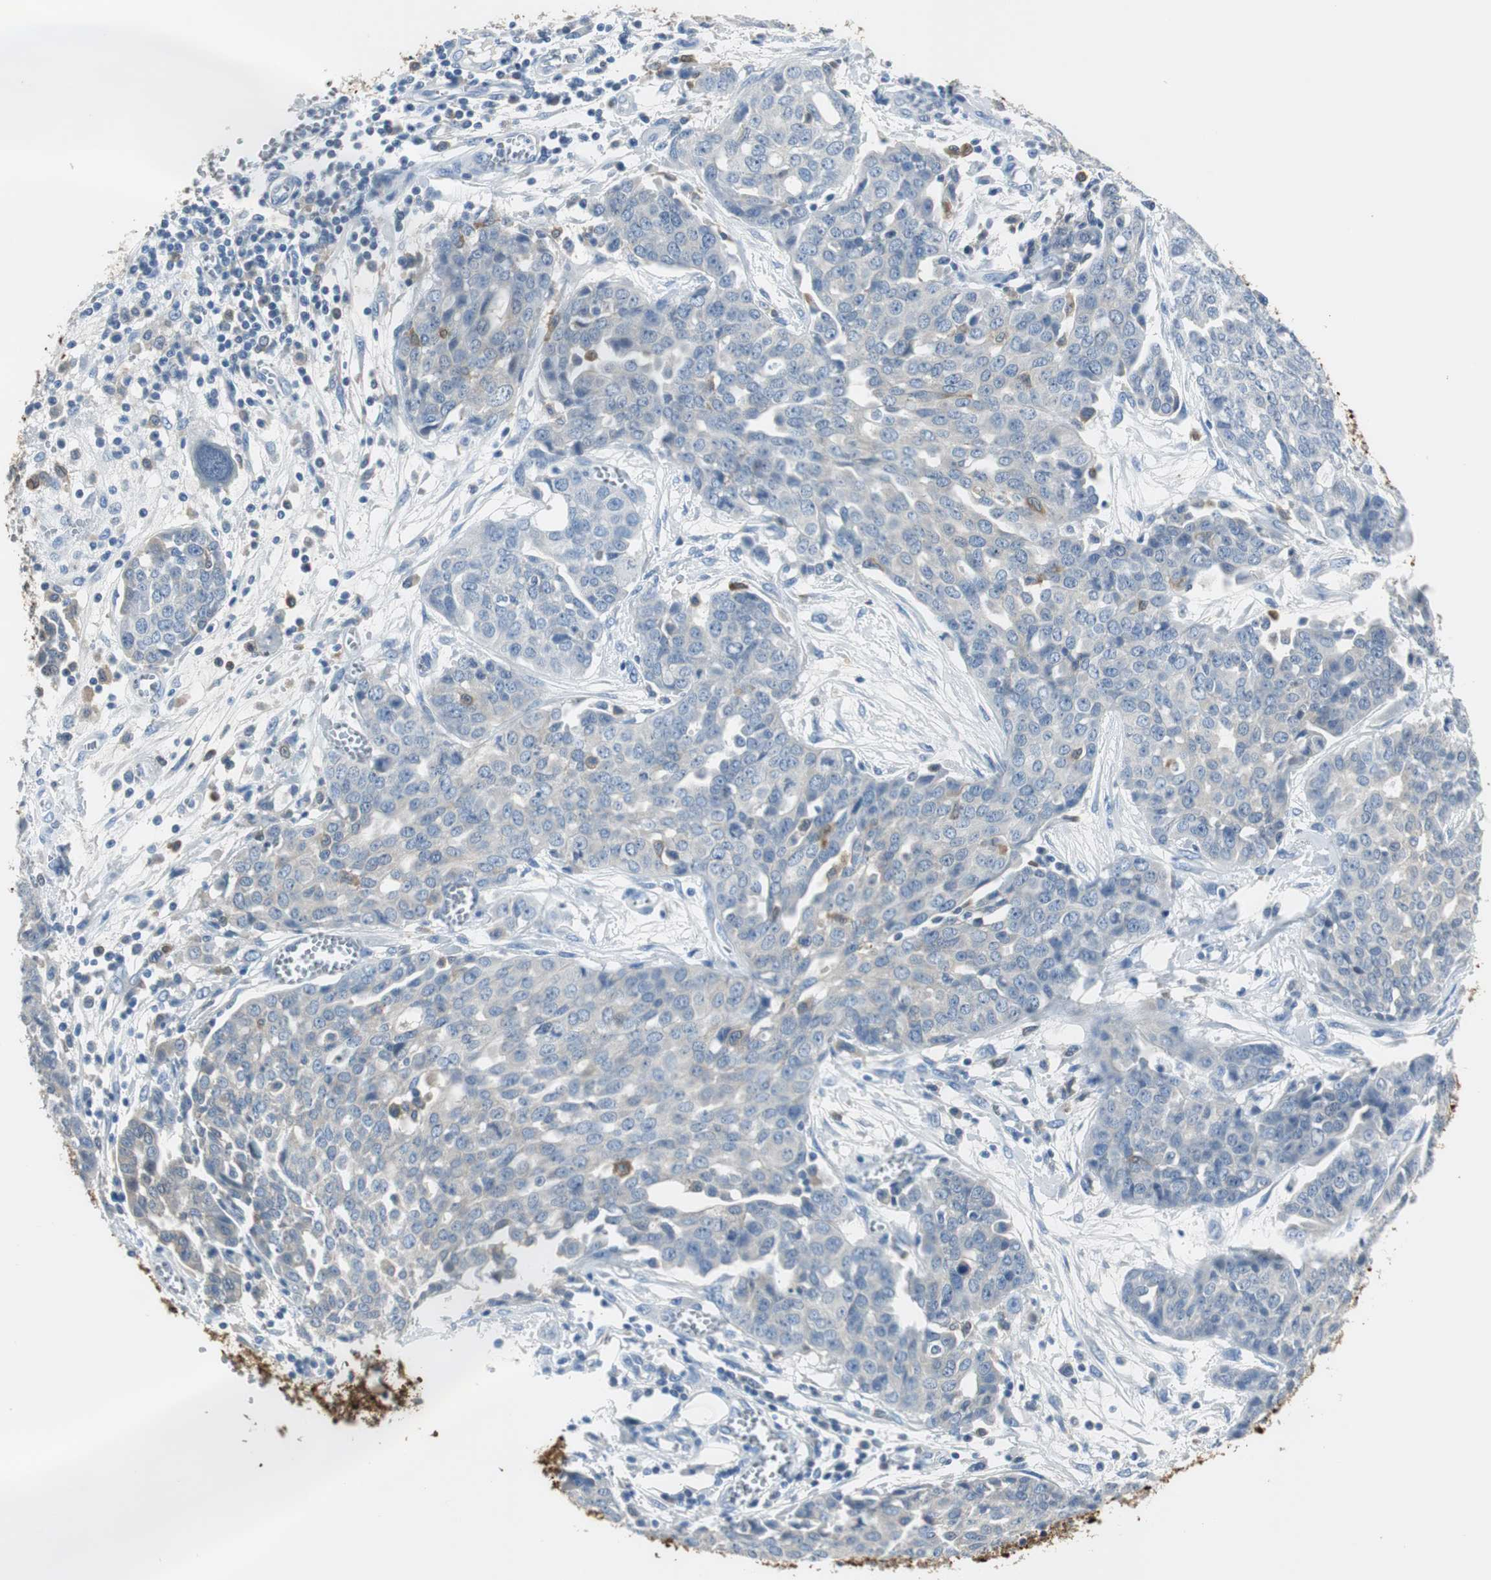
{"staining": {"intensity": "weak", "quantity": "25%-75%", "location": "cytoplasmic/membranous"}, "tissue": "ovarian cancer", "cell_type": "Tumor cells", "image_type": "cancer", "snomed": [{"axis": "morphology", "description": "Cystadenocarcinoma, serous, NOS"}, {"axis": "topography", "description": "Soft tissue"}, {"axis": "topography", "description": "Ovary"}], "caption": "Immunohistochemistry (IHC) staining of ovarian cancer (serous cystadenocarcinoma), which displays low levels of weak cytoplasmic/membranous staining in approximately 25%-75% of tumor cells indicating weak cytoplasmic/membranous protein staining. The staining was performed using DAB (brown) for protein detection and nuclei were counterstained in hematoxylin (blue).", "gene": "FBP1", "patient": {"sex": "female", "age": 57}}